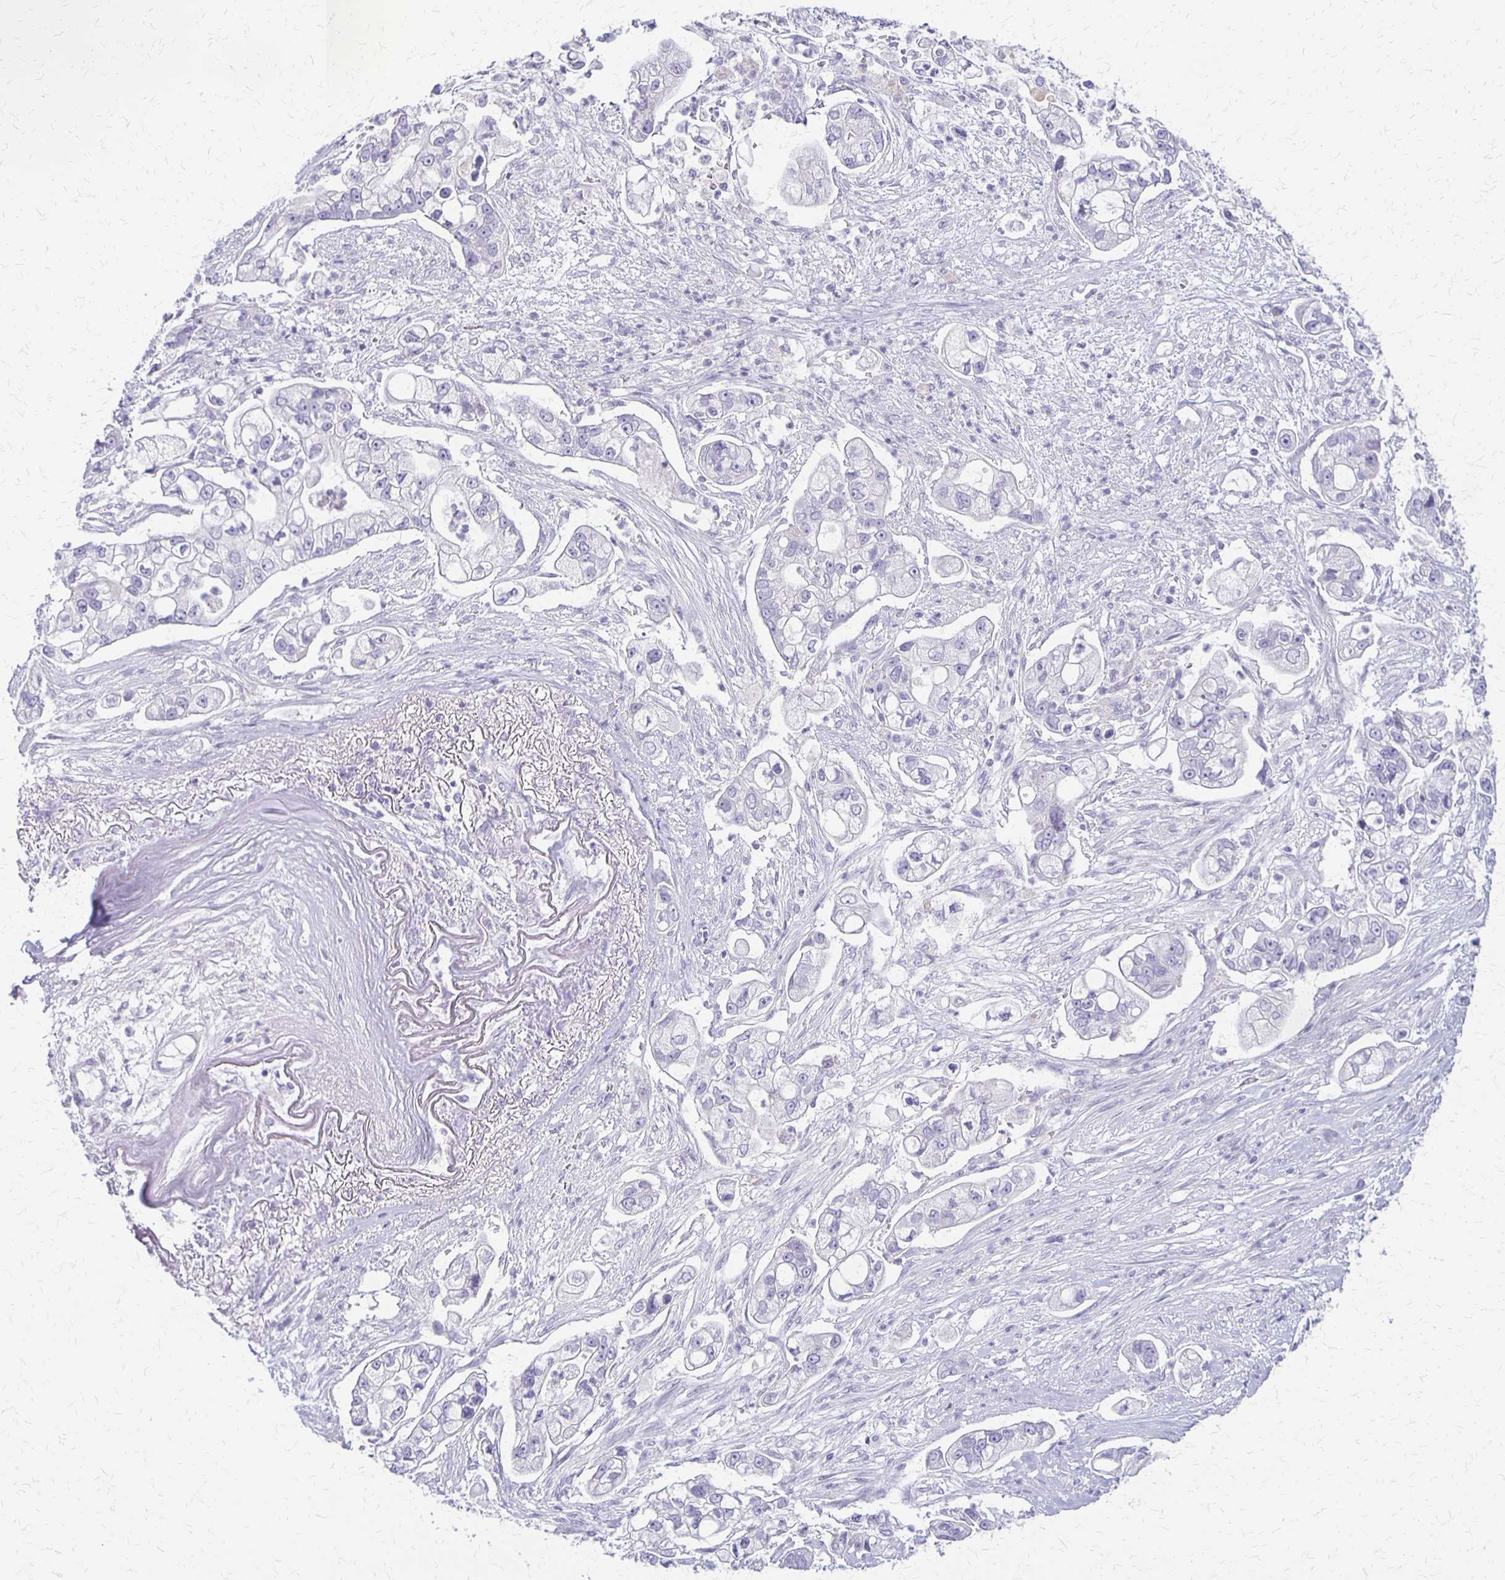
{"staining": {"intensity": "negative", "quantity": "none", "location": "none"}, "tissue": "pancreatic cancer", "cell_type": "Tumor cells", "image_type": "cancer", "snomed": [{"axis": "morphology", "description": "Adenocarcinoma, NOS"}, {"axis": "topography", "description": "Pancreas"}], "caption": "Immunohistochemistry (IHC) image of human pancreatic cancer stained for a protein (brown), which displays no positivity in tumor cells.", "gene": "RHOC", "patient": {"sex": "female", "age": 69}}